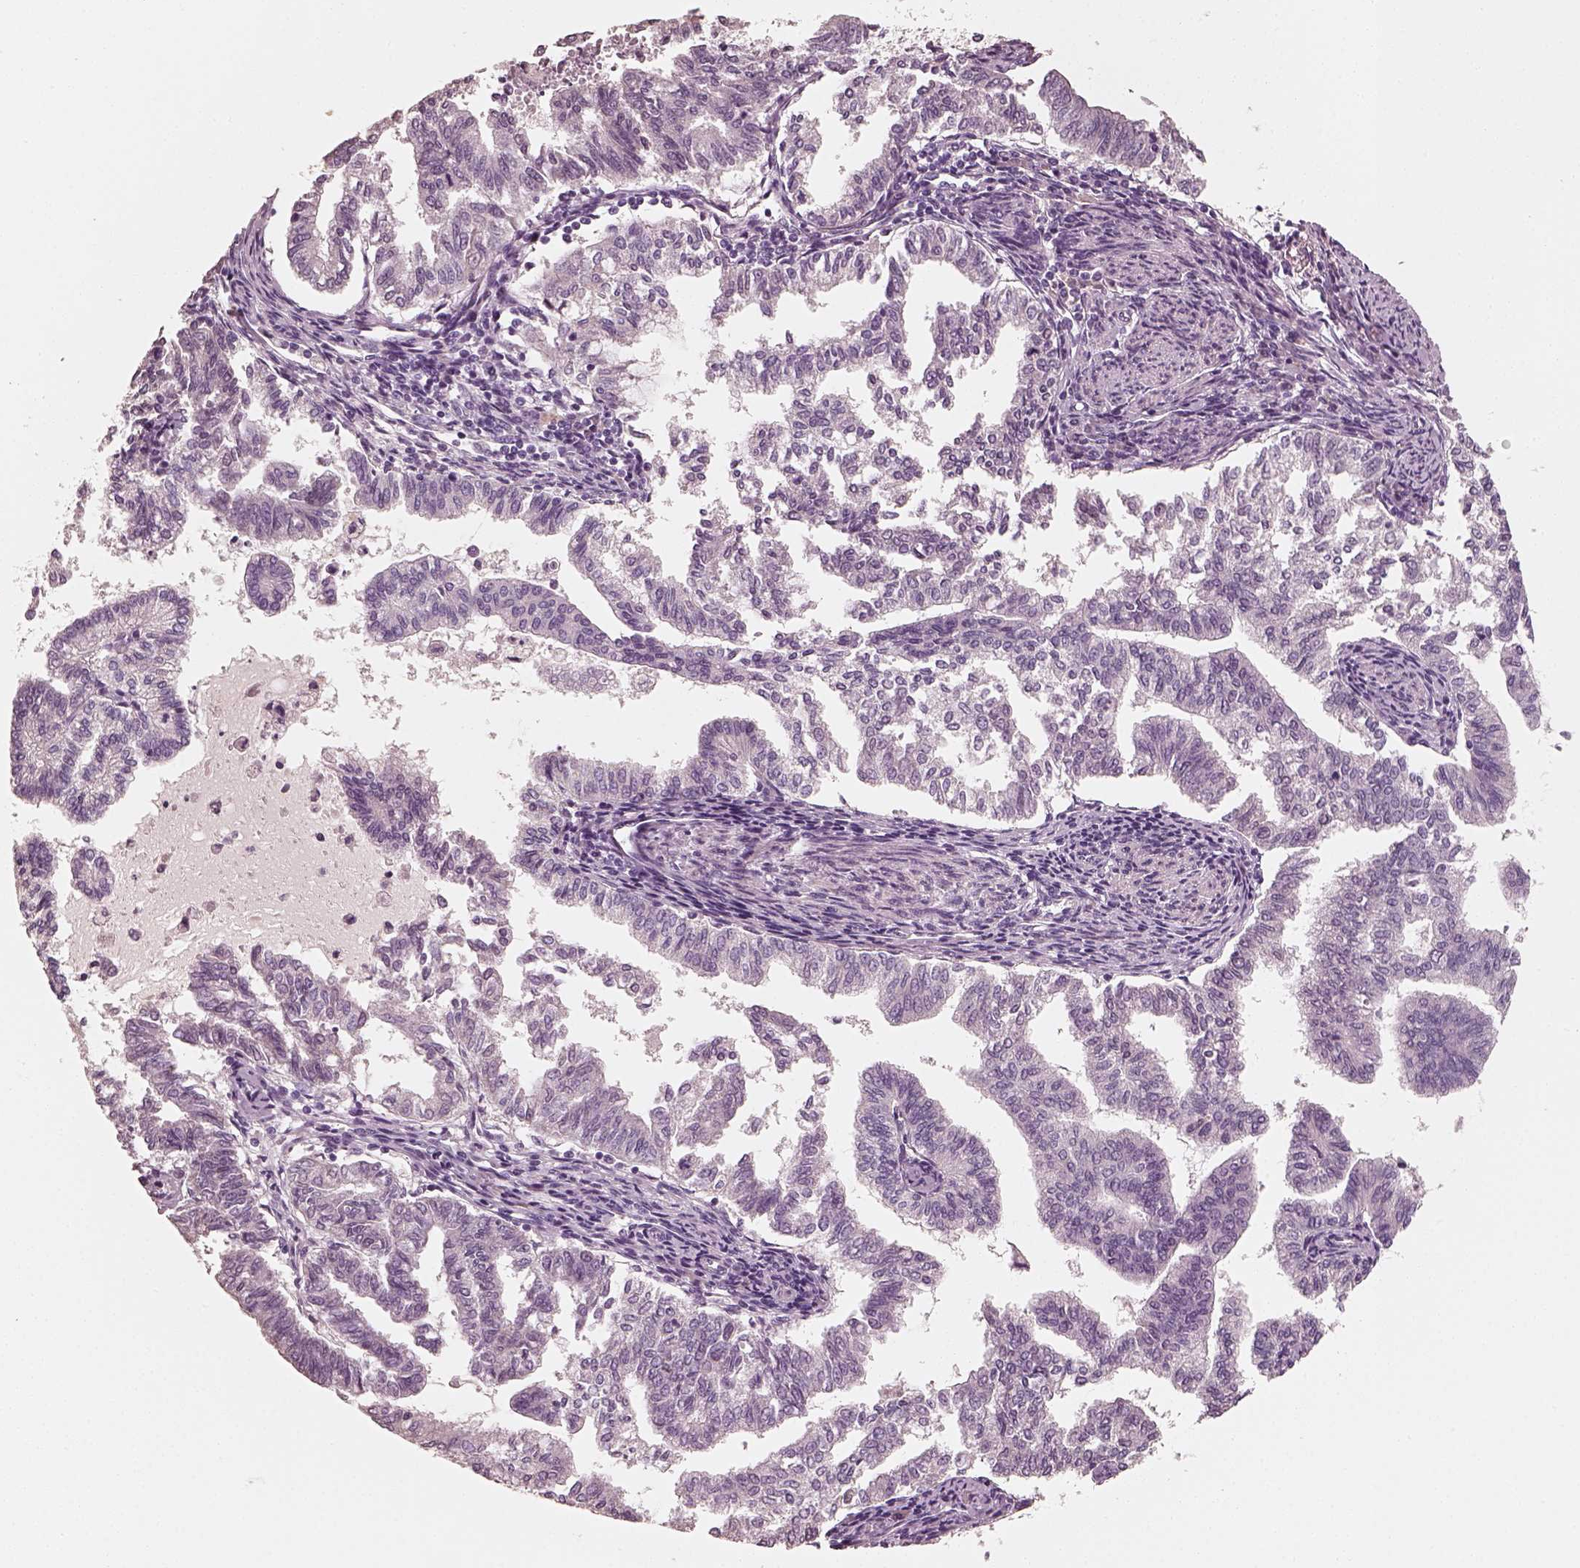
{"staining": {"intensity": "negative", "quantity": "none", "location": "none"}, "tissue": "endometrial cancer", "cell_type": "Tumor cells", "image_type": "cancer", "snomed": [{"axis": "morphology", "description": "Adenocarcinoma, NOS"}, {"axis": "topography", "description": "Endometrium"}], "caption": "High power microscopy image of an IHC photomicrograph of endometrial cancer (adenocarcinoma), revealing no significant positivity in tumor cells.", "gene": "RS1", "patient": {"sex": "female", "age": 79}}